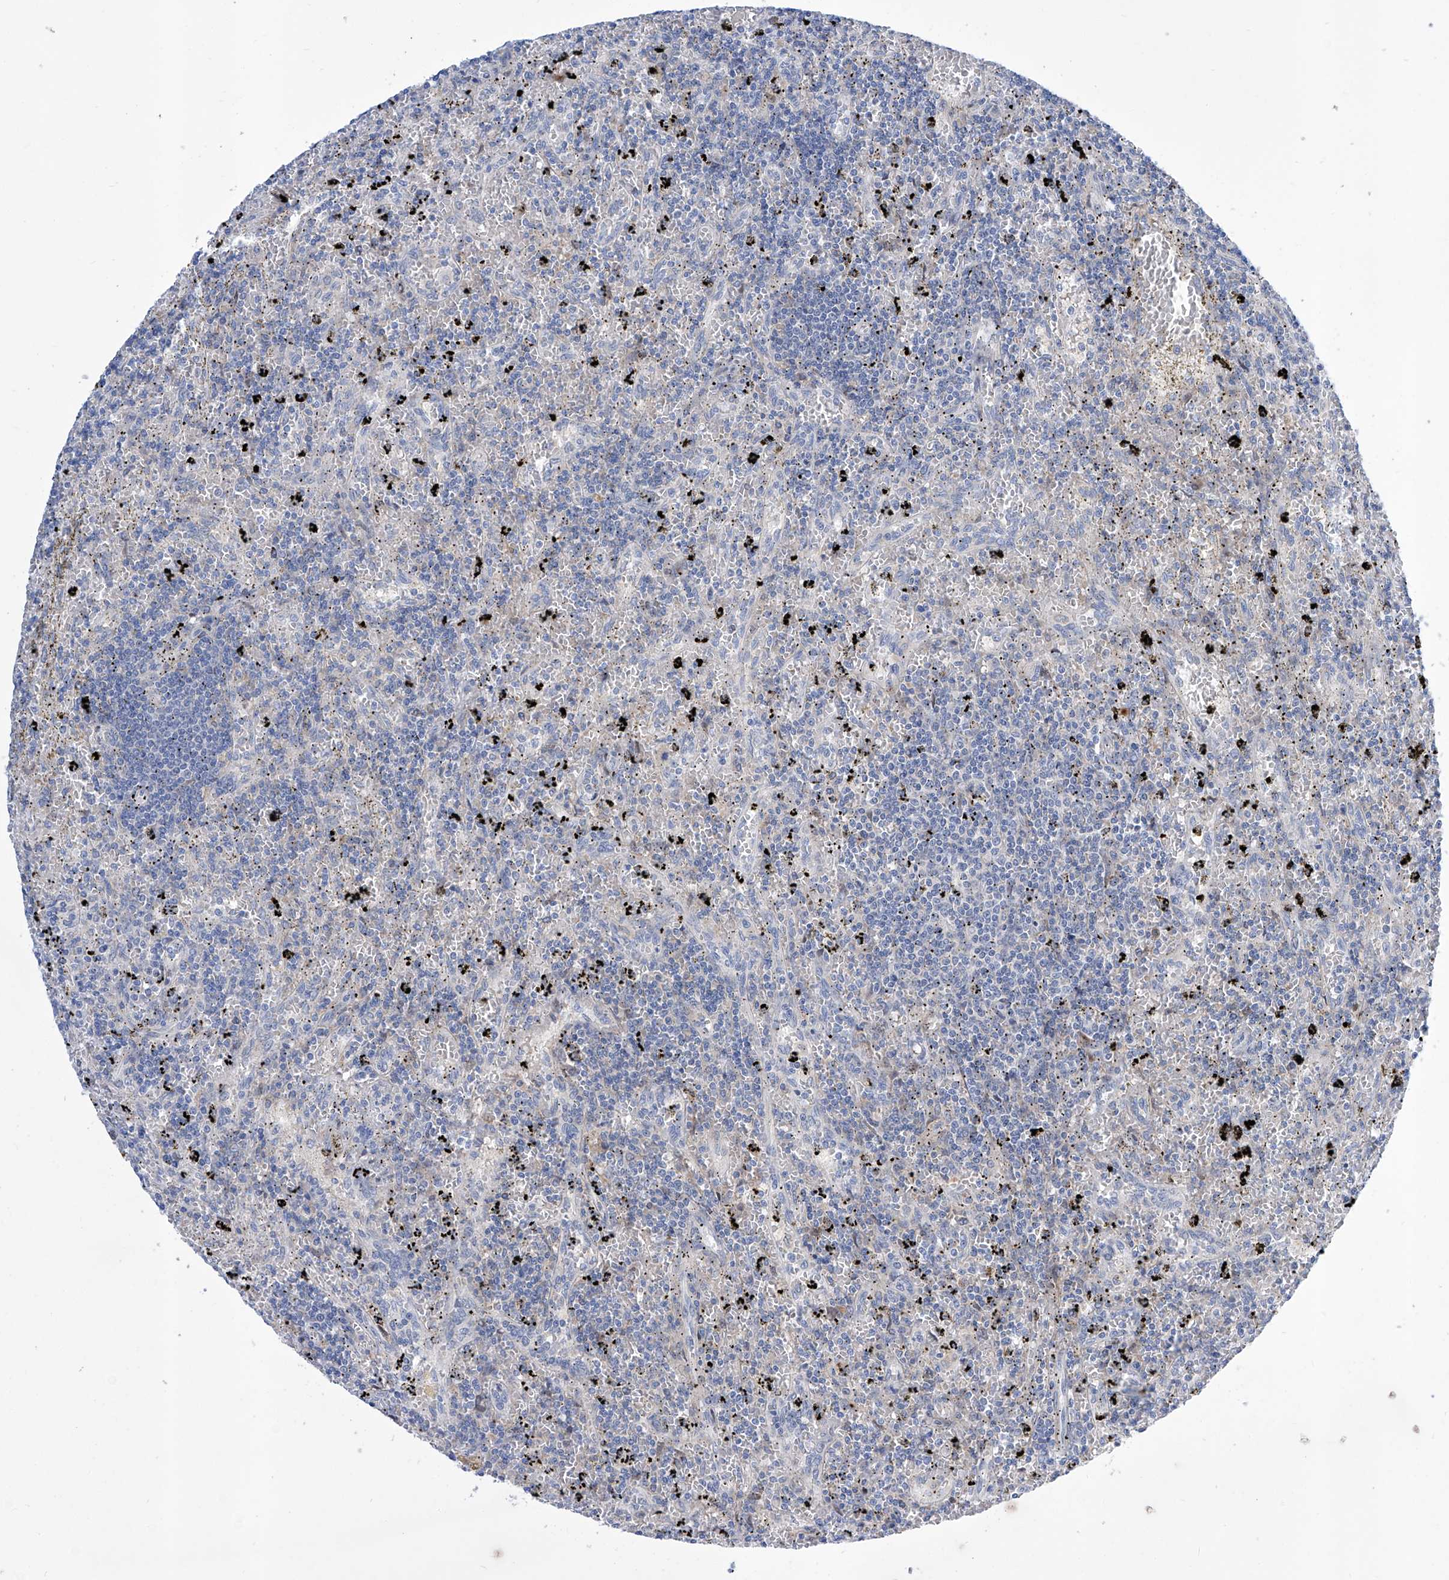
{"staining": {"intensity": "negative", "quantity": "none", "location": "none"}, "tissue": "lymphoma", "cell_type": "Tumor cells", "image_type": "cancer", "snomed": [{"axis": "morphology", "description": "Malignant lymphoma, non-Hodgkin's type, Low grade"}, {"axis": "topography", "description": "Spleen"}], "caption": "Tumor cells are negative for brown protein staining in lymphoma.", "gene": "SRBD1", "patient": {"sex": "male", "age": 76}}